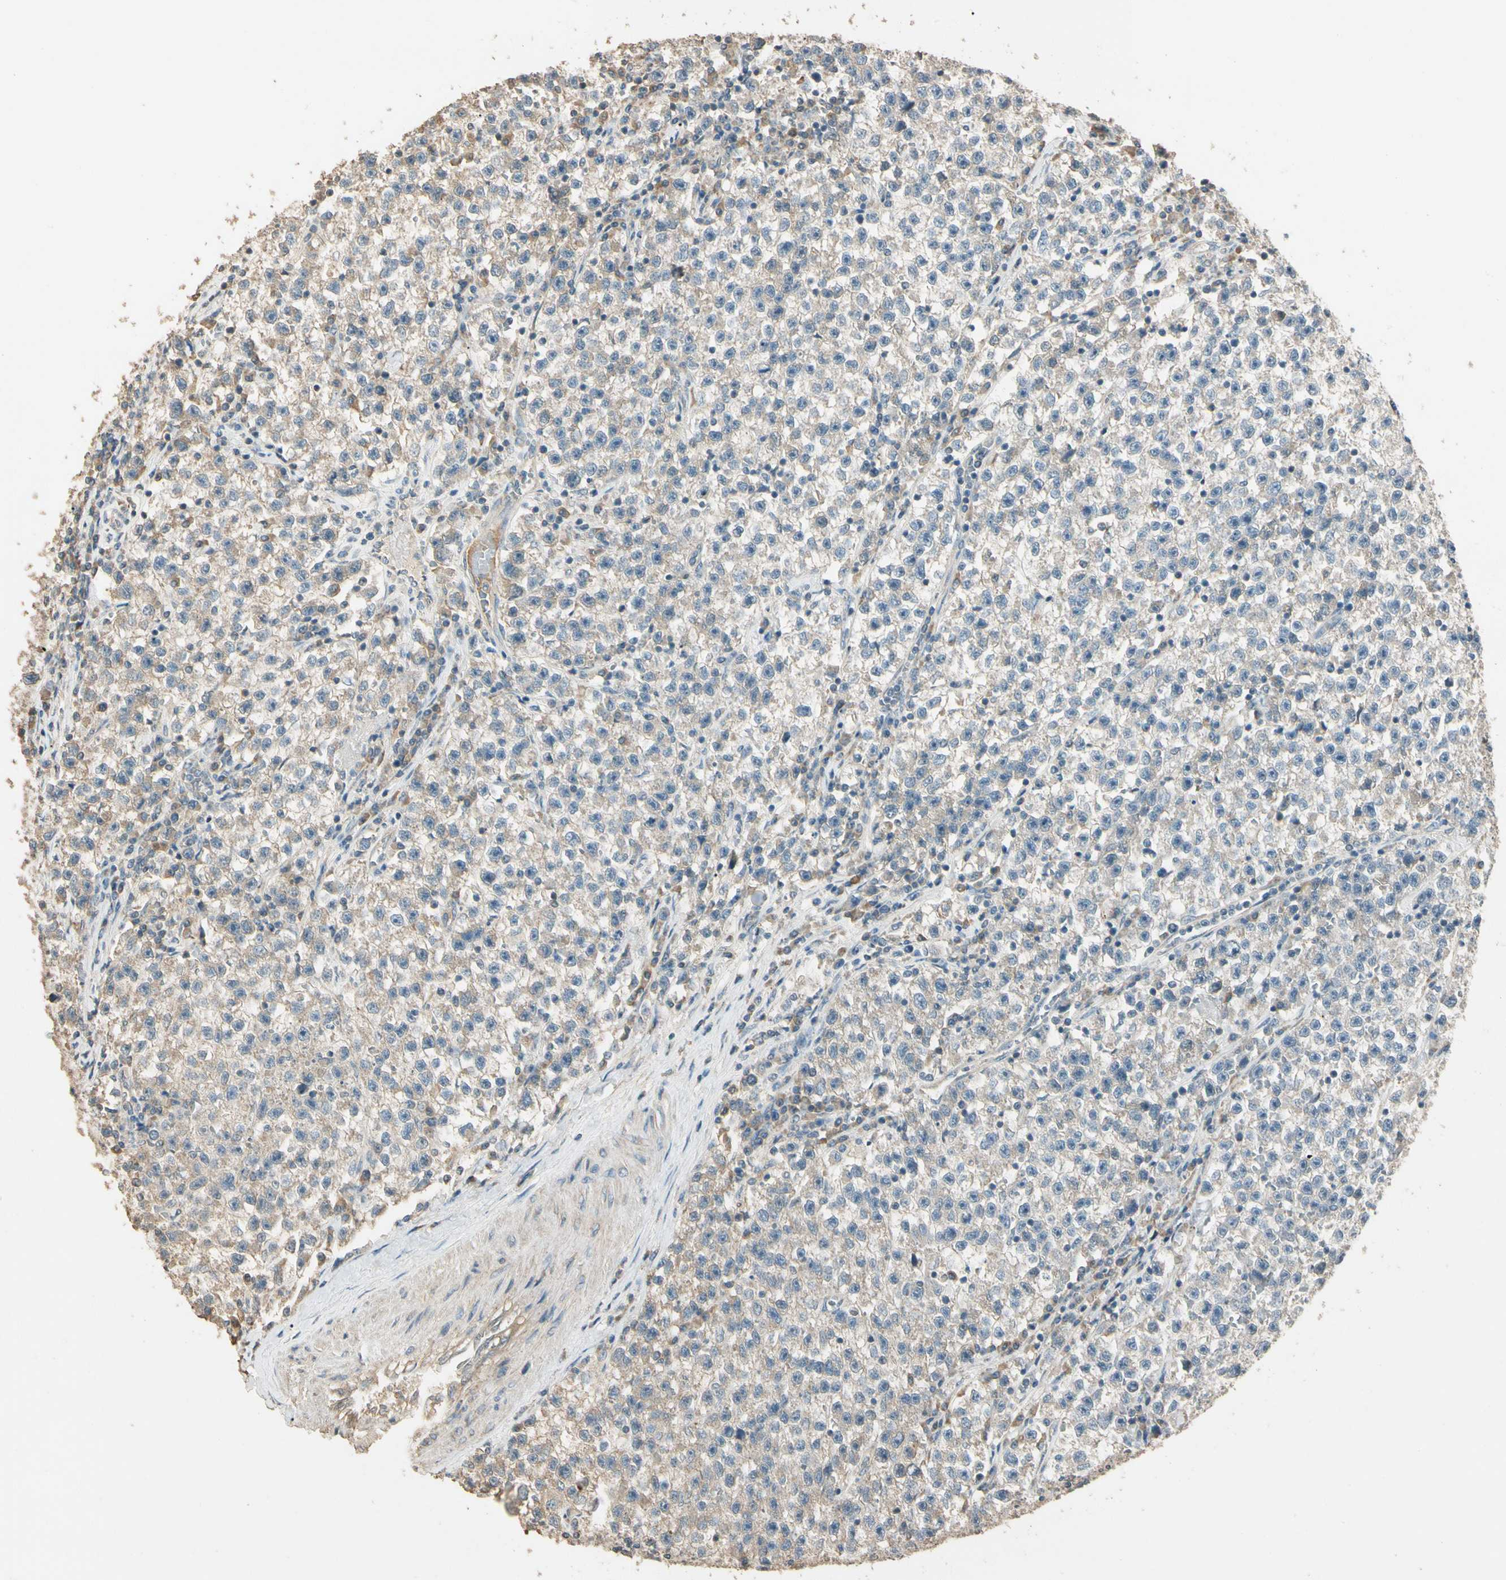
{"staining": {"intensity": "weak", "quantity": "25%-75%", "location": "cytoplasmic/membranous"}, "tissue": "testis cancer", "cell_type": "Tumor cells", "image_type": "cancer", "snomed": [{"axis": "morphology", "description": "Seminoma, NOS"}, {"axis": "topography", "description": "Testis"}], "caption": "Testis cancer (seminoma) tissue displays weak cytoplasmic/membranous positivity in approximately 25%-75% of tumor cells, visualized by immunohistochemistry. Using DAB (brown) and hematoxylin (blue) stains, captured at high magnification using brightfield microscopy.", "gene": "CDH6", "patient": {"sex": "male", "age": 22}}